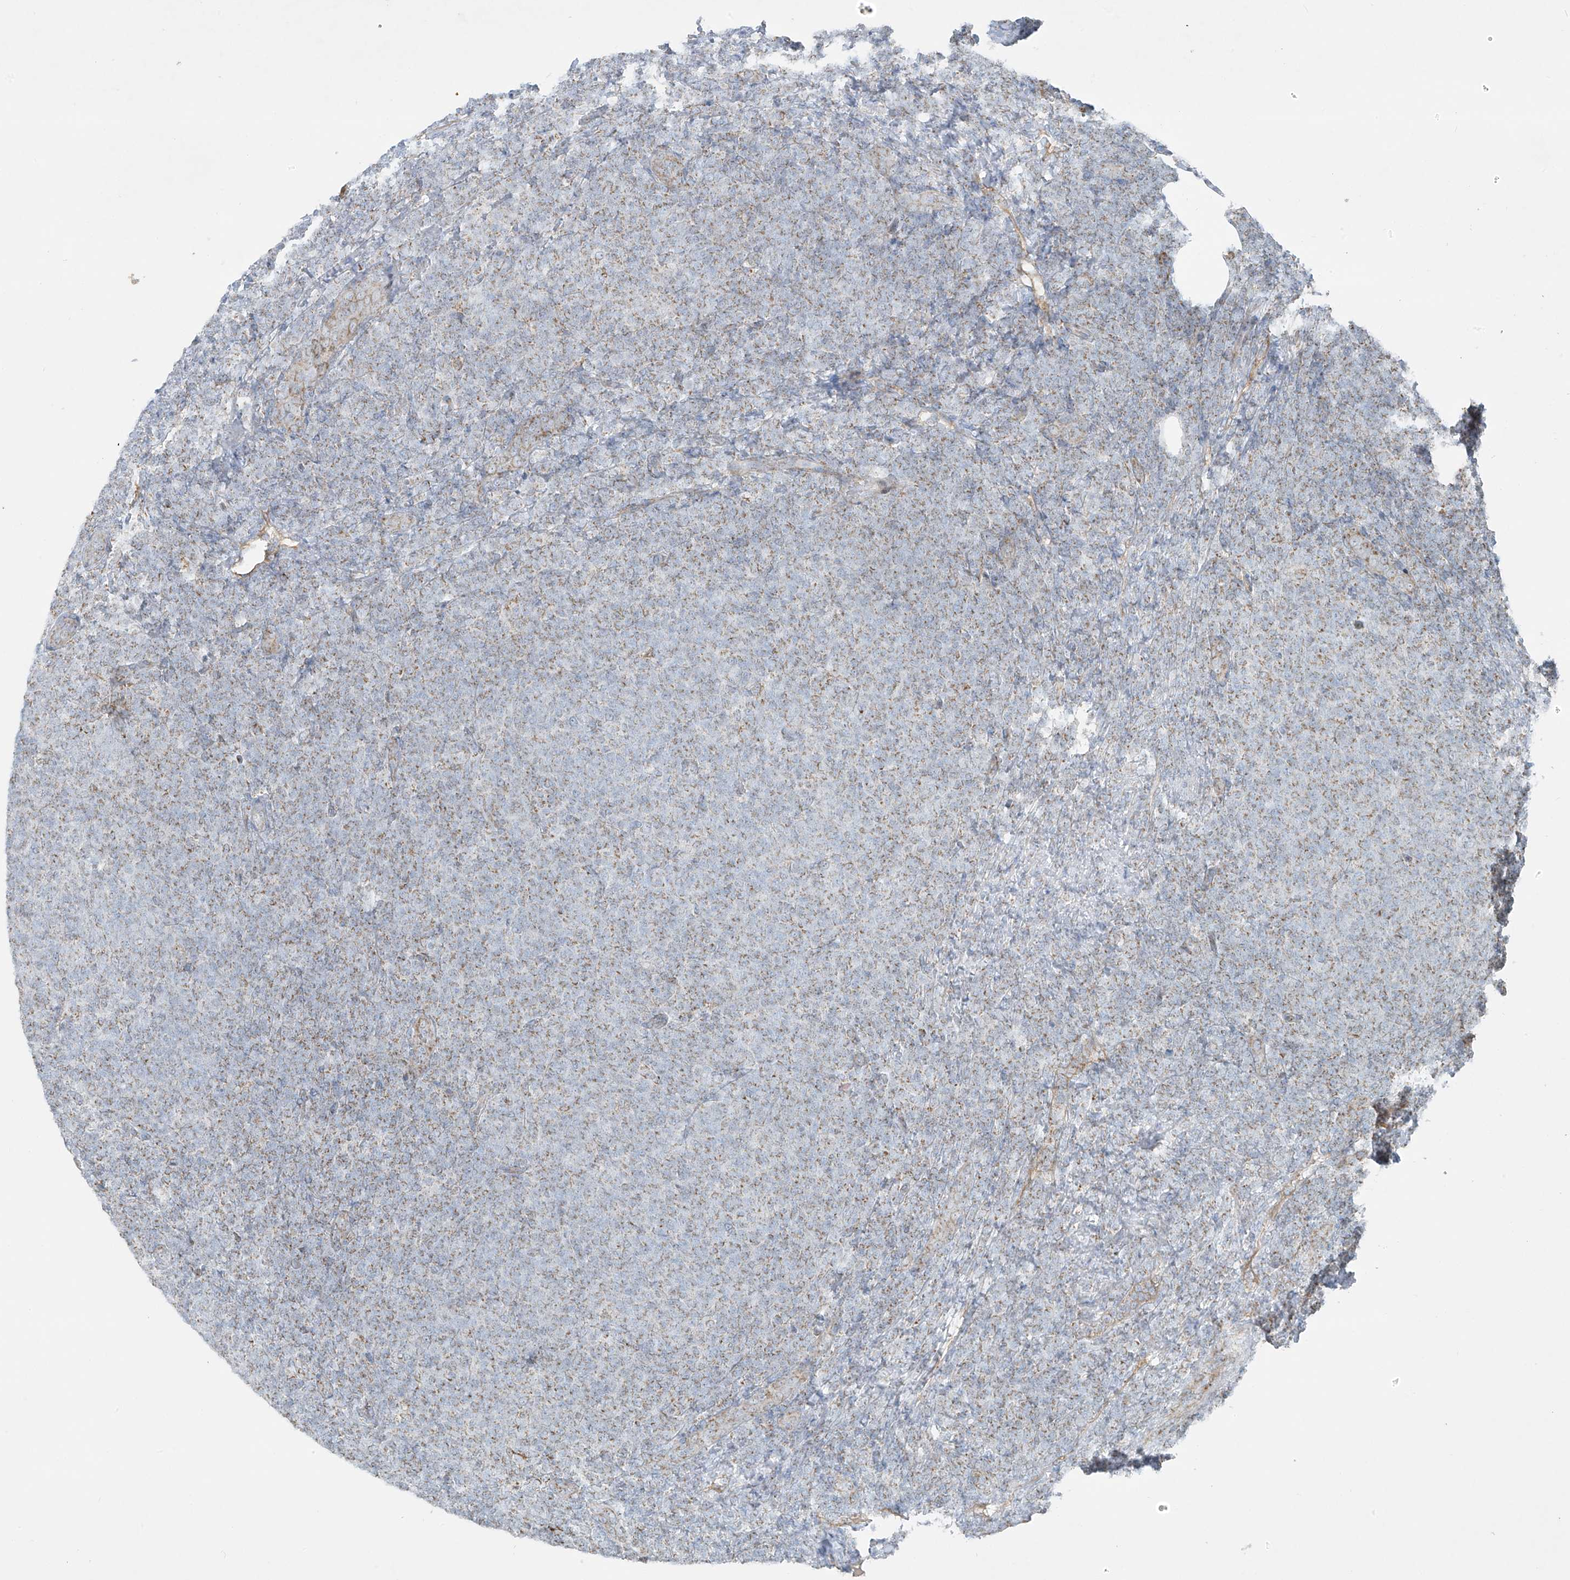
{"staining": {"intensity": "weak", "quantity": "25%-75%", "location": "cytoplasmic/membranous"}, "tissue": "lymphoma", "cell_type": "Tumor cells", "image_type": "cancer", "snomed": [{"axis": "morphology", "description": "Malignant lymphoma, non-Hodgkin's type, Low grade"}, {"axis": "topography", "description": "Lymph node"}], "caption": "The histopathology image displays a brown stain indicating the presence of a protein in the cytoplasmic/membranous of tumor cells in low-grade malignant lymphoma, non-Hodgkin's type.", "gene": "SMDT1", "patient": {"sex": "male", "age": 66}}